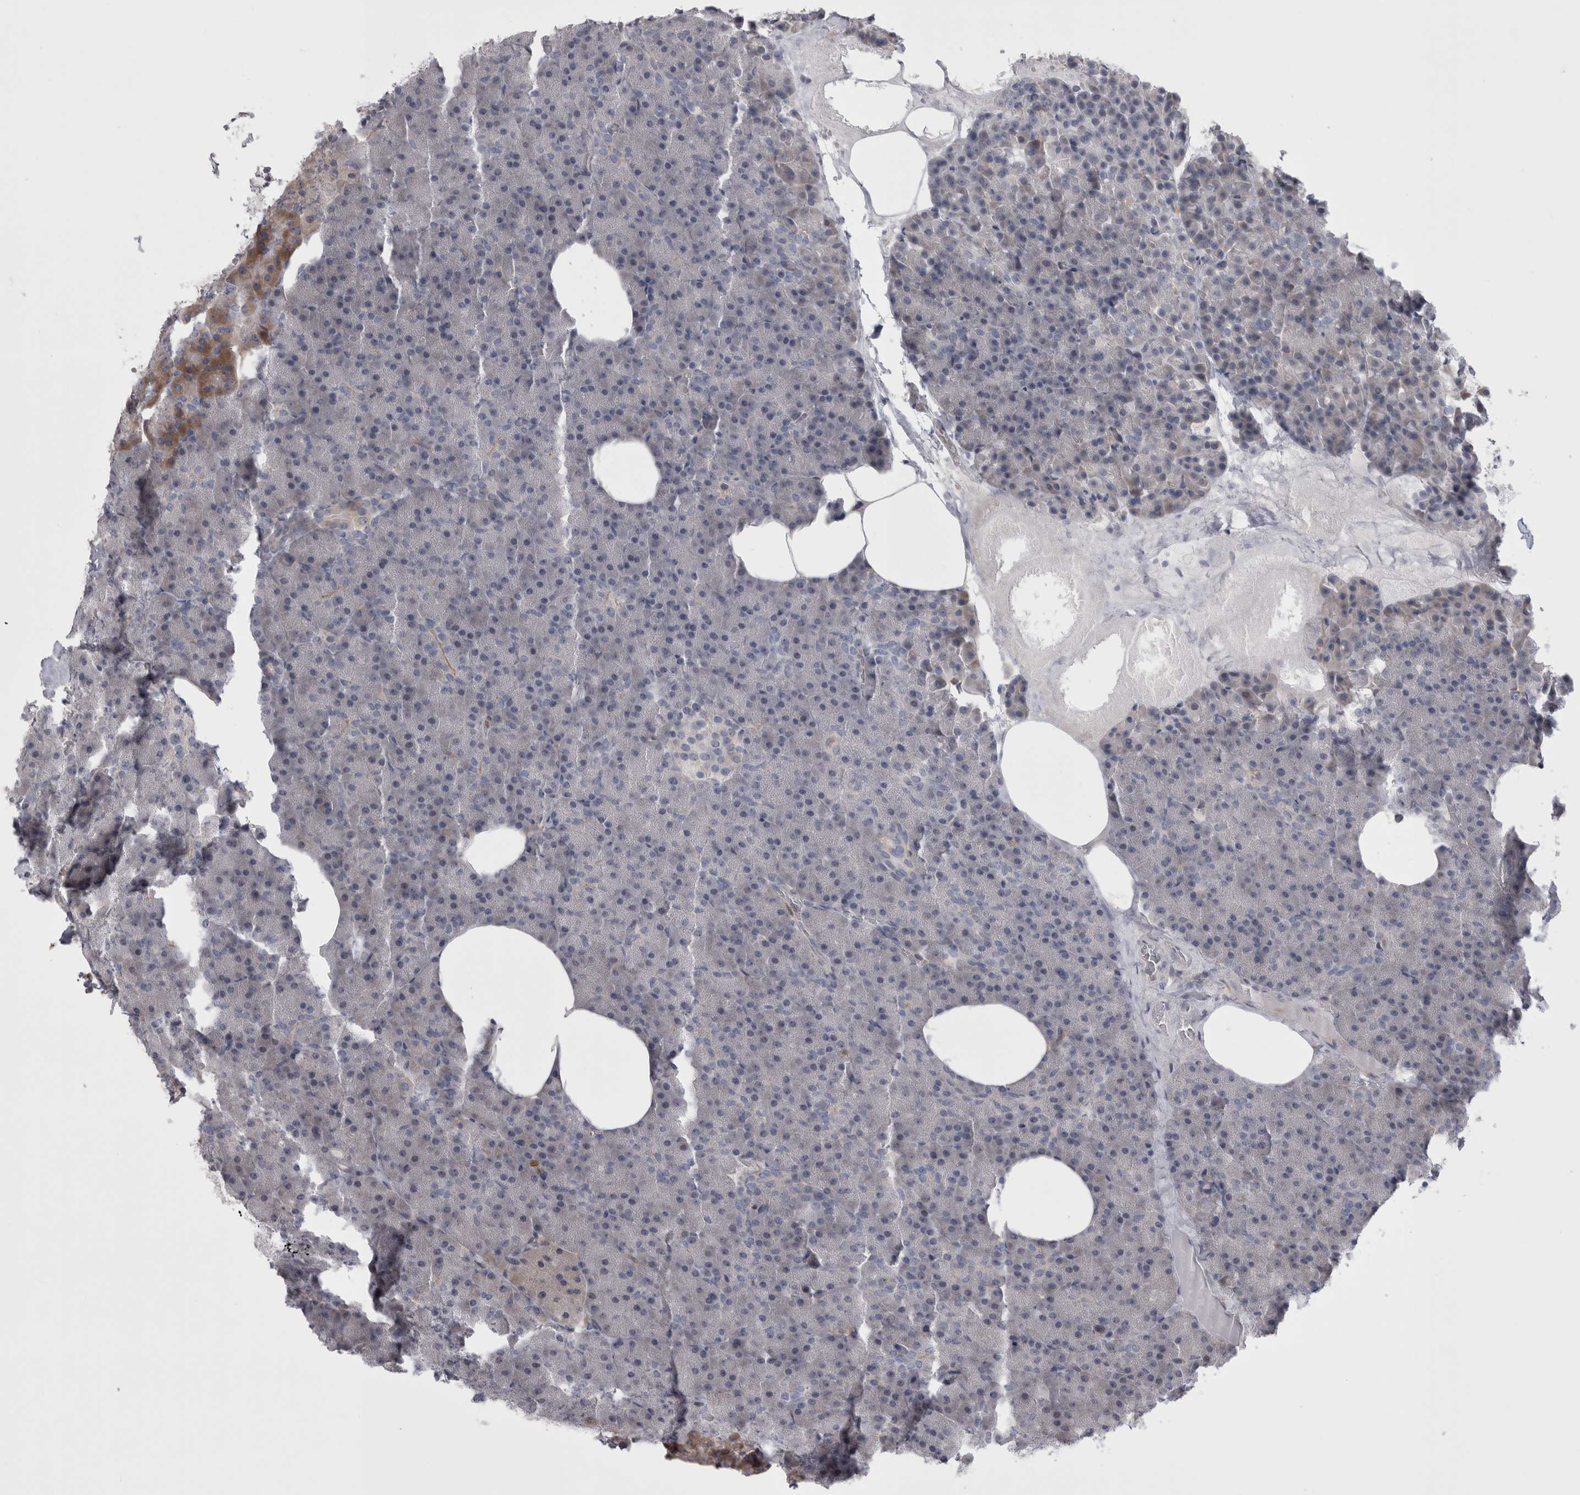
{"staining": {"intensity": "moderate", "quantity": "<25%", "location": "cytoplasmic/membranous"}, "tissue": "pancreas", "cell_type": "Exocrine glandular cells", "image_type": "normal", "snomed": [{"axis": "morphology", "description": "Normal tissue, NOS"}, {"axis": "morphology", "description": "Carcinoid, malignant, NOS"}, {"axis": "topography", "description": "Pancreas"}], "caption": "Protein positivity by immunohistochemistry exhibits moderate cytoplasmic/membranous expression in about <25% of exocrine glandular cells in benign pancreas. (DAB (3,3'-diaminobenzidine) IHC with brightfield microscopy, high magnification).", "gene": "CHIC1", "patient": {"sex": "female", "age": 35}}